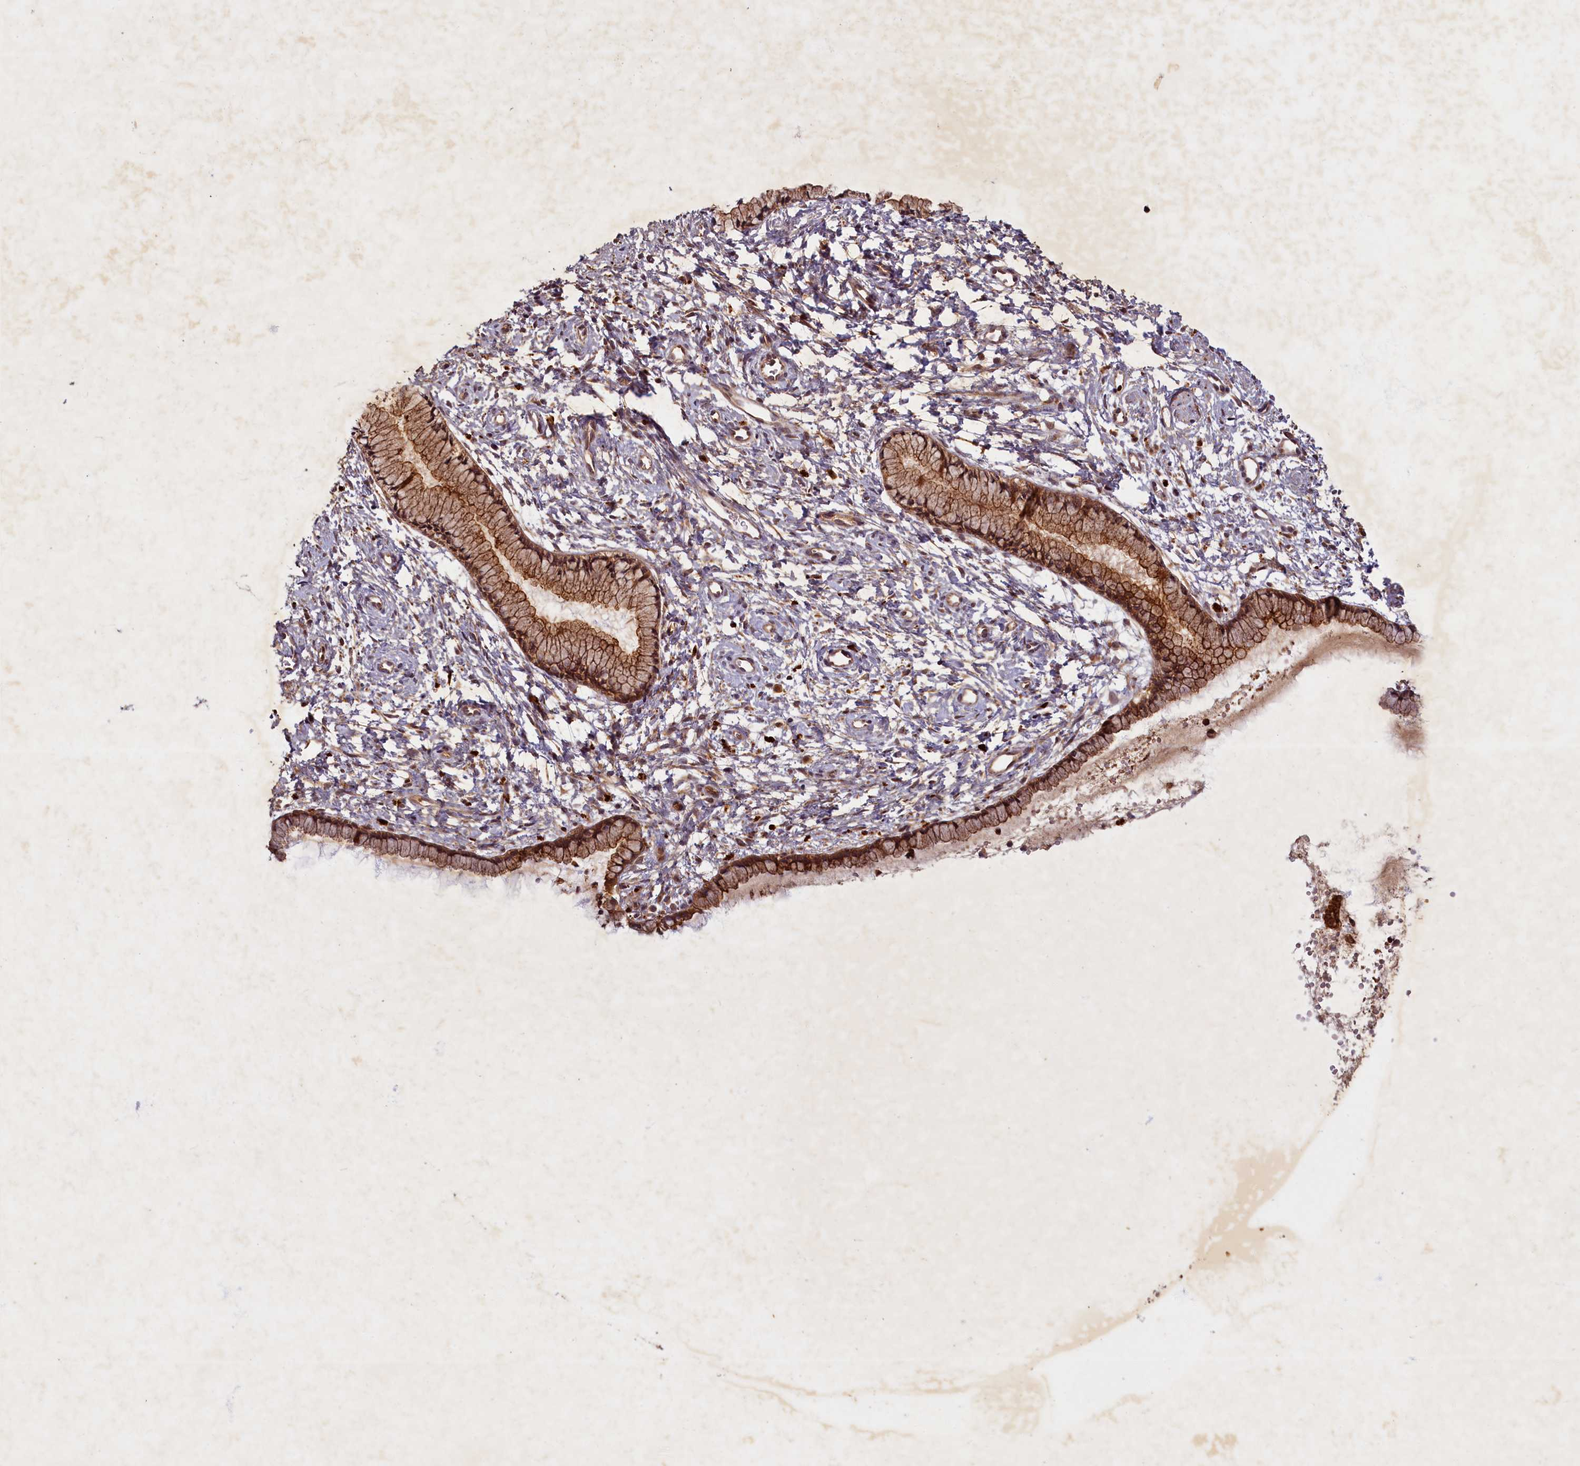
{"staining": {"intensity": "strong", "quantity": ">75%", "location": "cytoplasmic/membranous"}, "tissue": "cervix", "cell_type": "Glandular cells", "image_type": "normal", "snomed": [{"axis": "morphology", "description": "Normal tissue, NOS"}, {"axis": "topography", "description": "Cervix"}], "caption": "This image reveals immunohistochemistry (IHC) staining of unremarkable human cervix, with high strong cytoplasmic/membranous expression in approximately >75% of glandular cells.", "gene": "SLC11A2", "patient": {"sex": "female", "age": 57}}